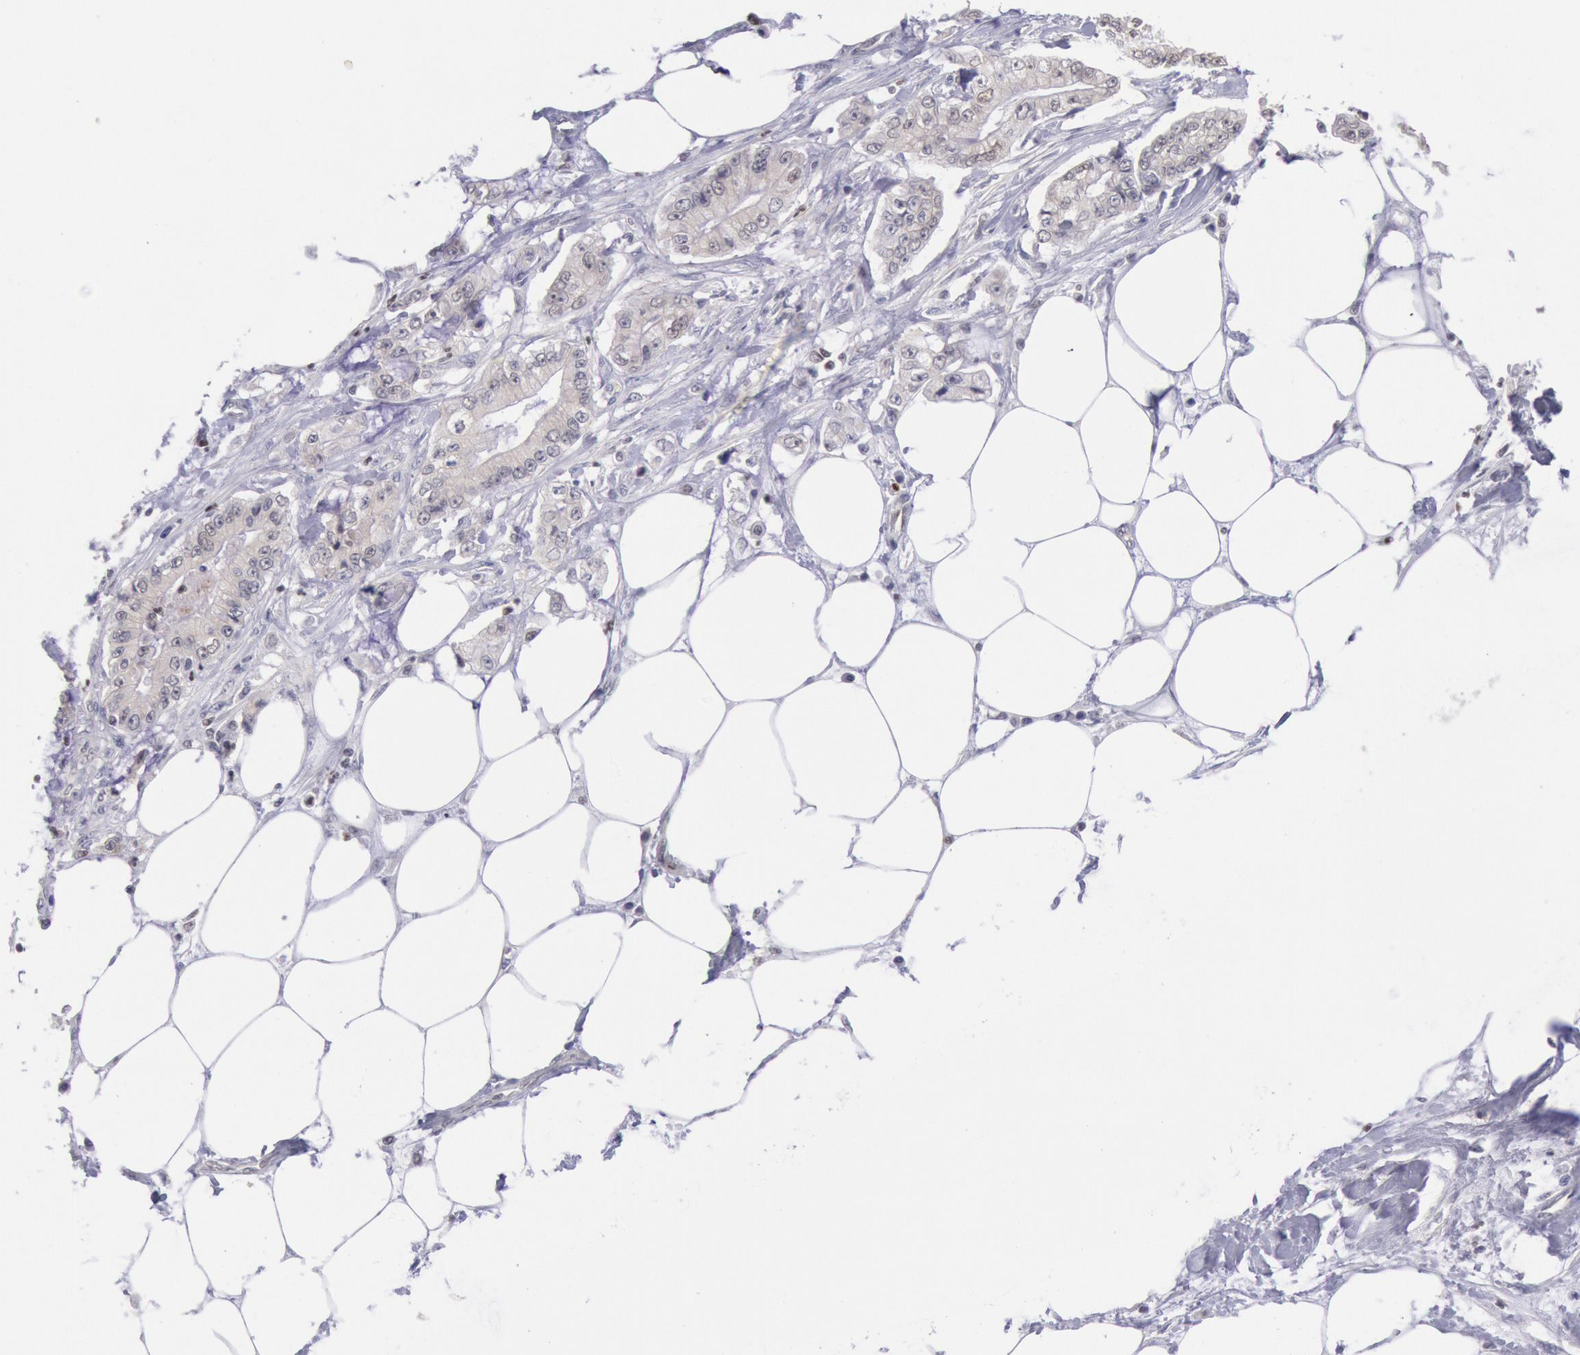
{"staining": {"intensity": "negative", "quantity": "none", "location": "none"}, "tissue": "pancreatic cancer", "cell_type": "Tumor cells", "image_type": "cancer", "snomed": [{"axis": "morphology", "description": "Adenocarcinoma, NOS"}, {"axis": "topography", "description": "Pancreas"}, {"axis": "topography", "description": "Stomach, upper"}], "caption": "This is a photomicrograph of IHC staining of adenocarcinoma (pancreatic), which shows no positivity in tumor cells.", "gene": "RPS6KA5", "patient": {"sex": "male", "age": 77}}